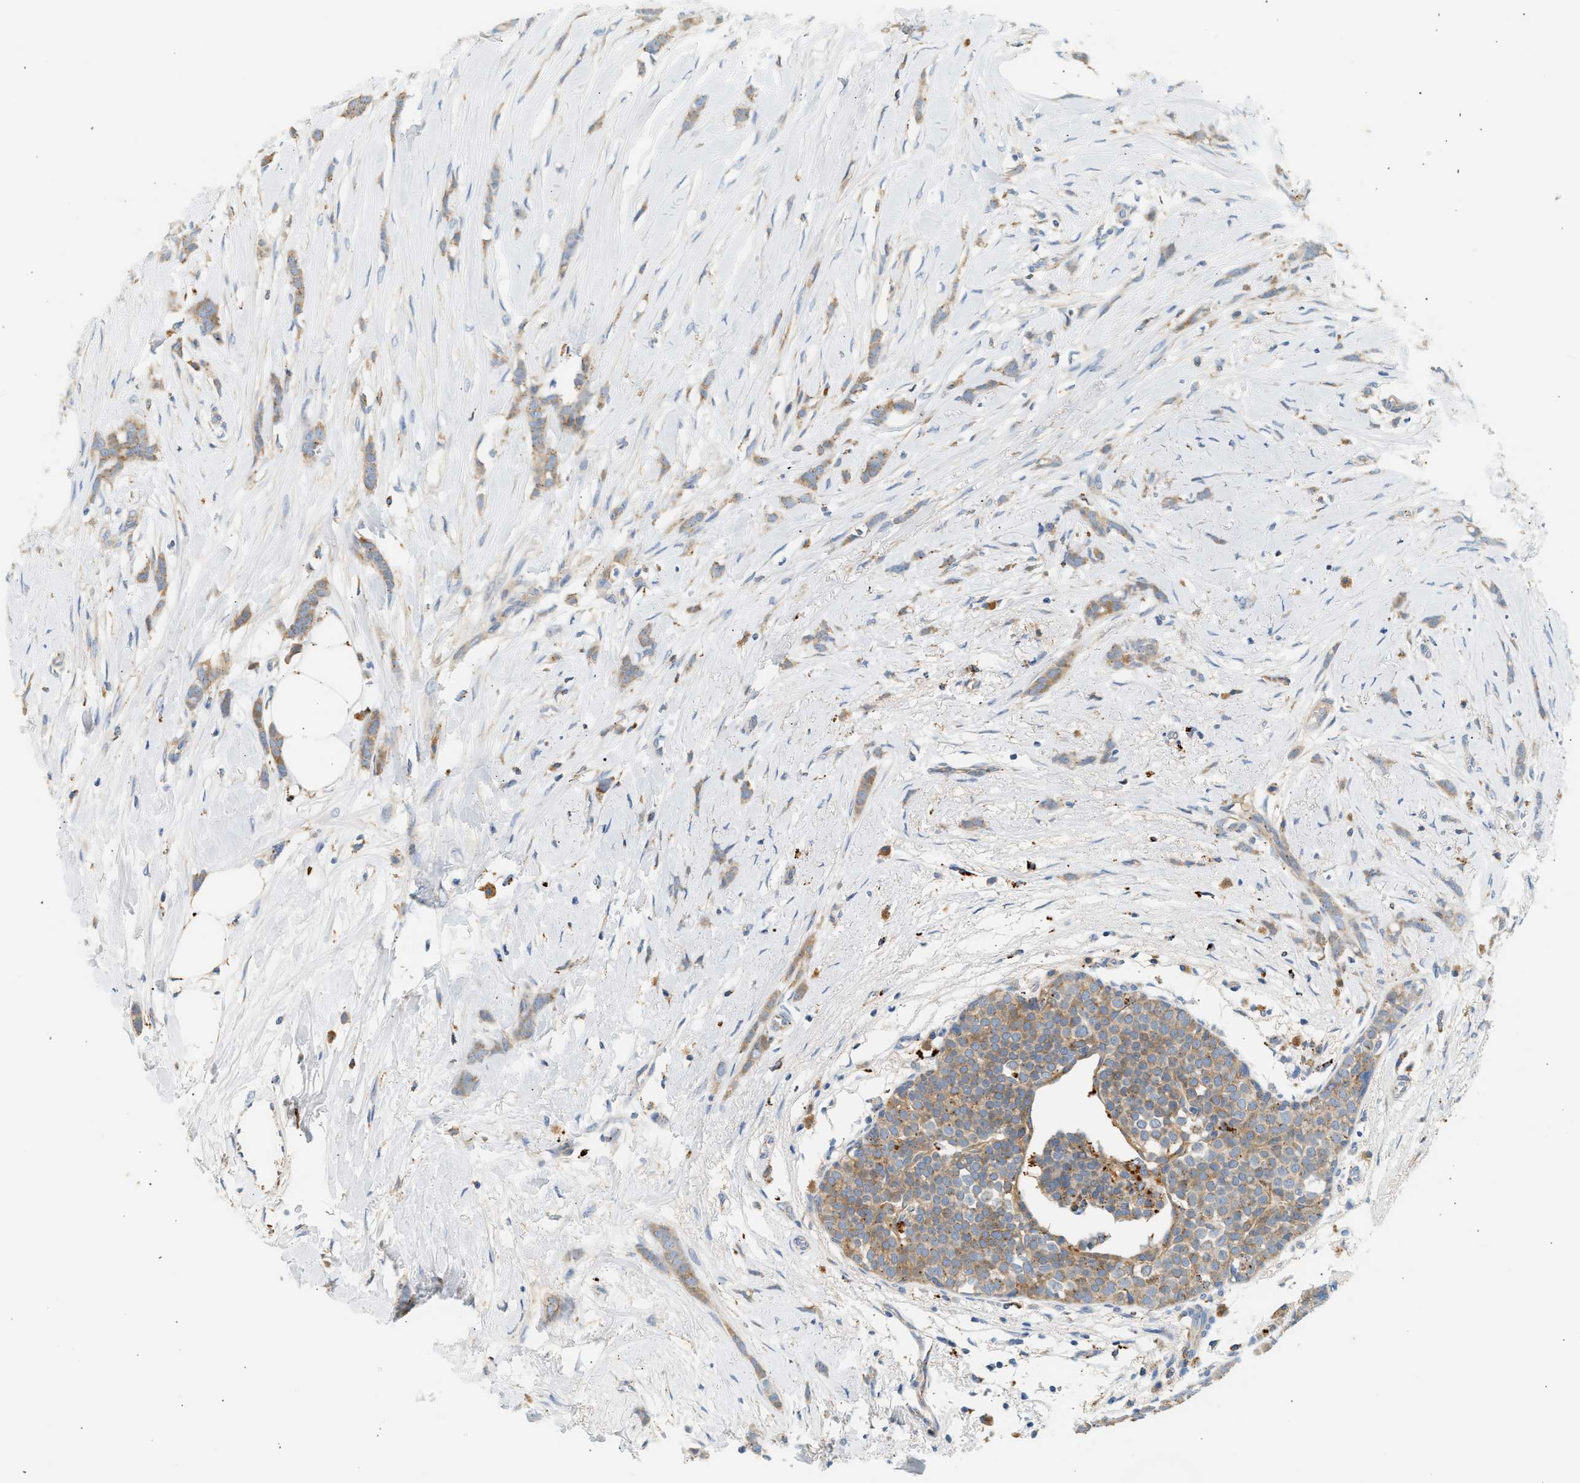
{"staining": {"intensity": "weak", "quantity": ">75%", "location": "cytoplasmic/membranous"}, "tissue": "breast cancer", "cell_type": "Tumor cells", "image_type": "cancer", "snomed": [{"axis": "morphology", "description": "Lobular carcinoma, in situ"}, {"axis": "morphology", "description": "Lobular carcinoma"}, {"axis": "topography", "description": "Breast"}], "caption": "Breast lobular carcinoma in situ tissue reveals weak cytoplasmic/membranous expression in about >75% of tumor cells, visualized by immunohistochemistry.", "gene": "ENTHD1", "patient": {"sex": "female", "age": 41}}